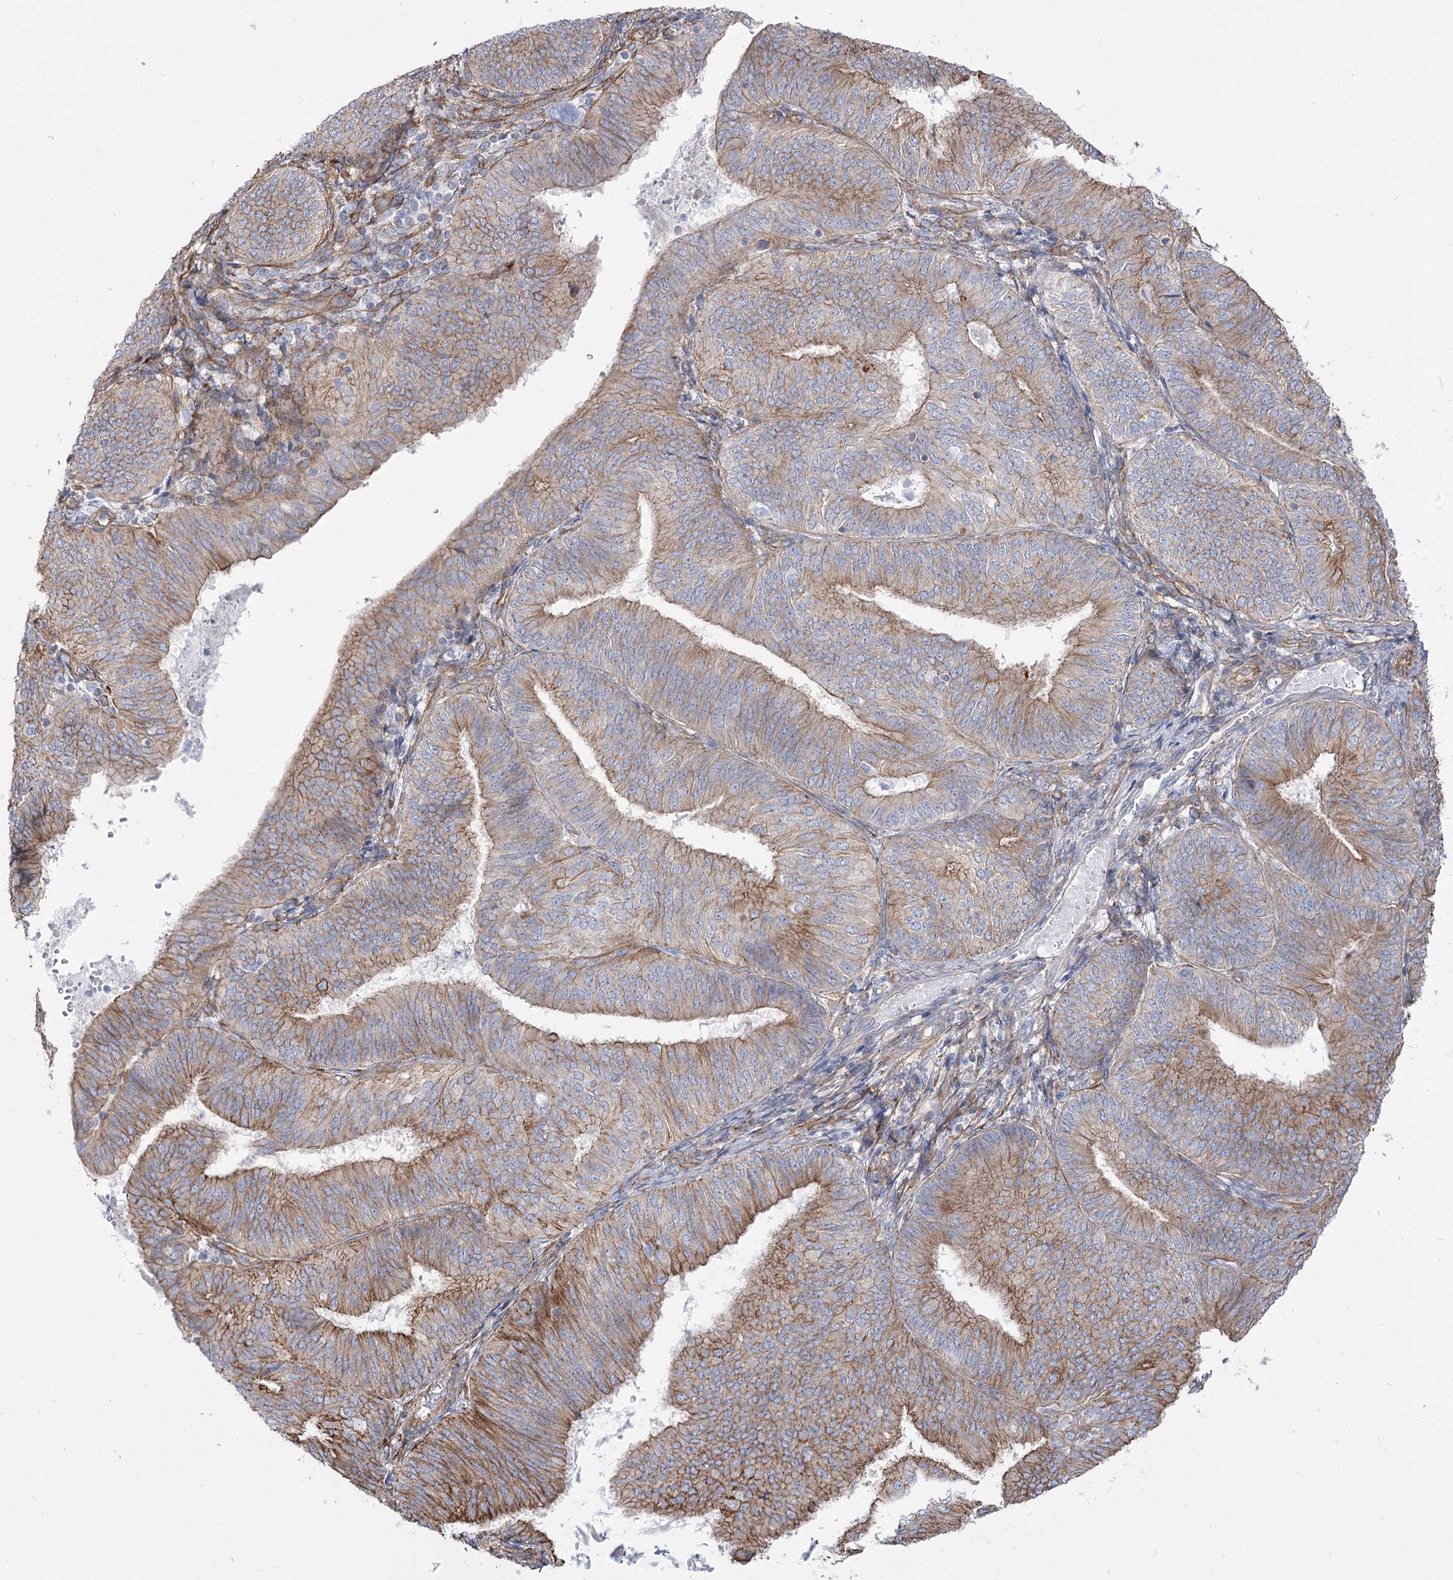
{"staining": {"intensity": "moderate", "quantity": ">75%", "location": "cytoplasmic/membranous"}, "tissue": "endometrial cancer", "cell_type": "Tumor cells", "image_type": "cancer", "snomed": [{"axis": "morphology", "description": "Adenocarcinoma, NOS"}, {"axis": "topography", "description": "Endometrium"}], "caption": "Tumor cells reveal moderate cytoplasmic/membranous staining in approximately >75% of cells in endometrial adenocarcinoma.", "gene": "PLEKHA5", "patient": {"sex": "female", "age": 58}}